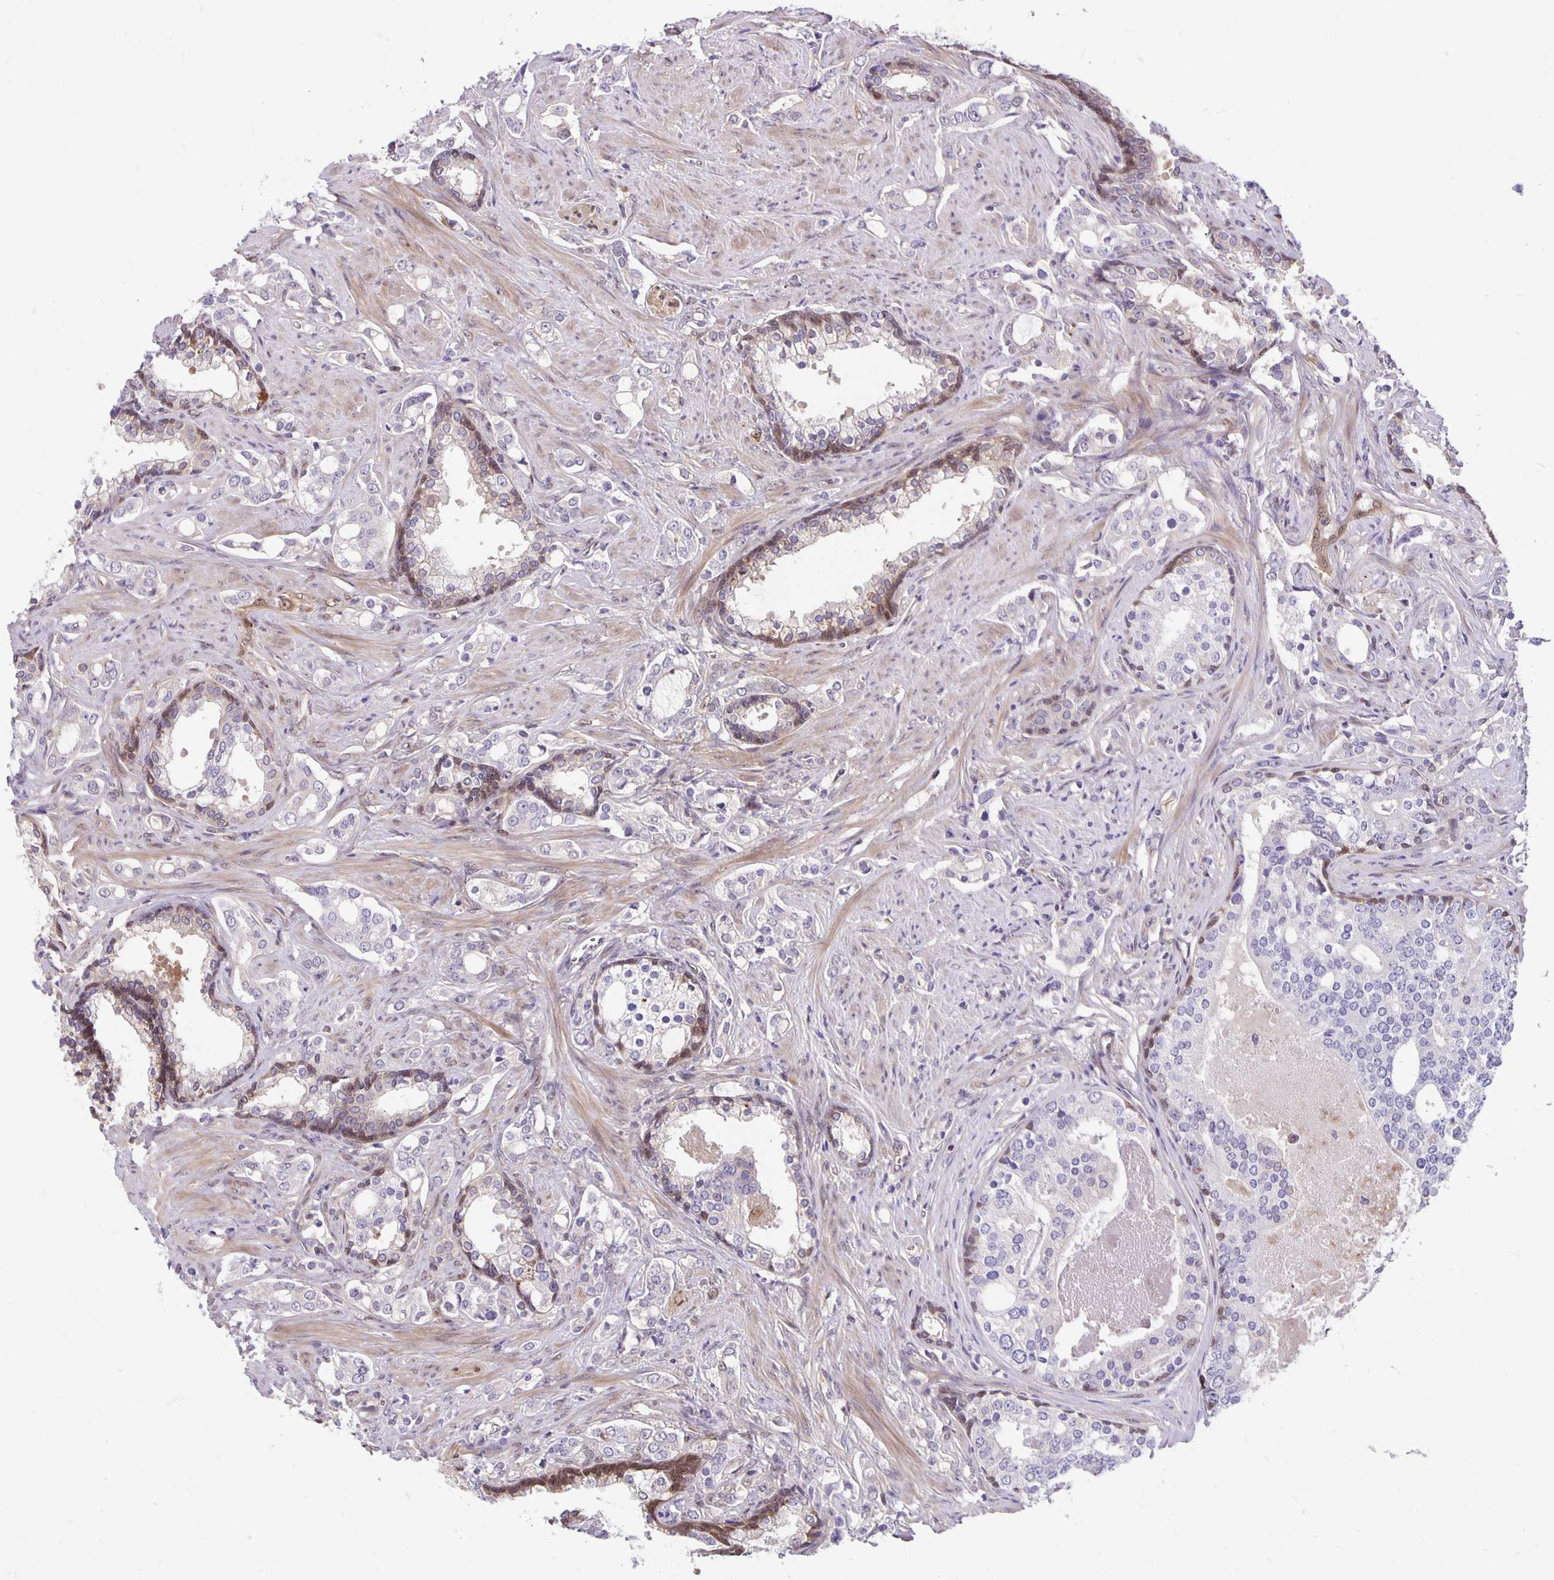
{"staining": {"intensity": "negative", "quantity": "none", "location": "none"}, "tissue": "prostate cancer", "cell_type": "Tumor cells", "image_type": "cancer", "snomed": [{"axis": "morphology", "description": "Adenocarcinoma, Medium grade"}, {"axis": "topography", "description": "Prostate"}], "caption": "Prostate cancer stained for a protein using immunohistochemistry demonstrates no positivity tumor cells.", "gene": "TAX1BP3", "patient": {"sex": "male", "age": 57}}